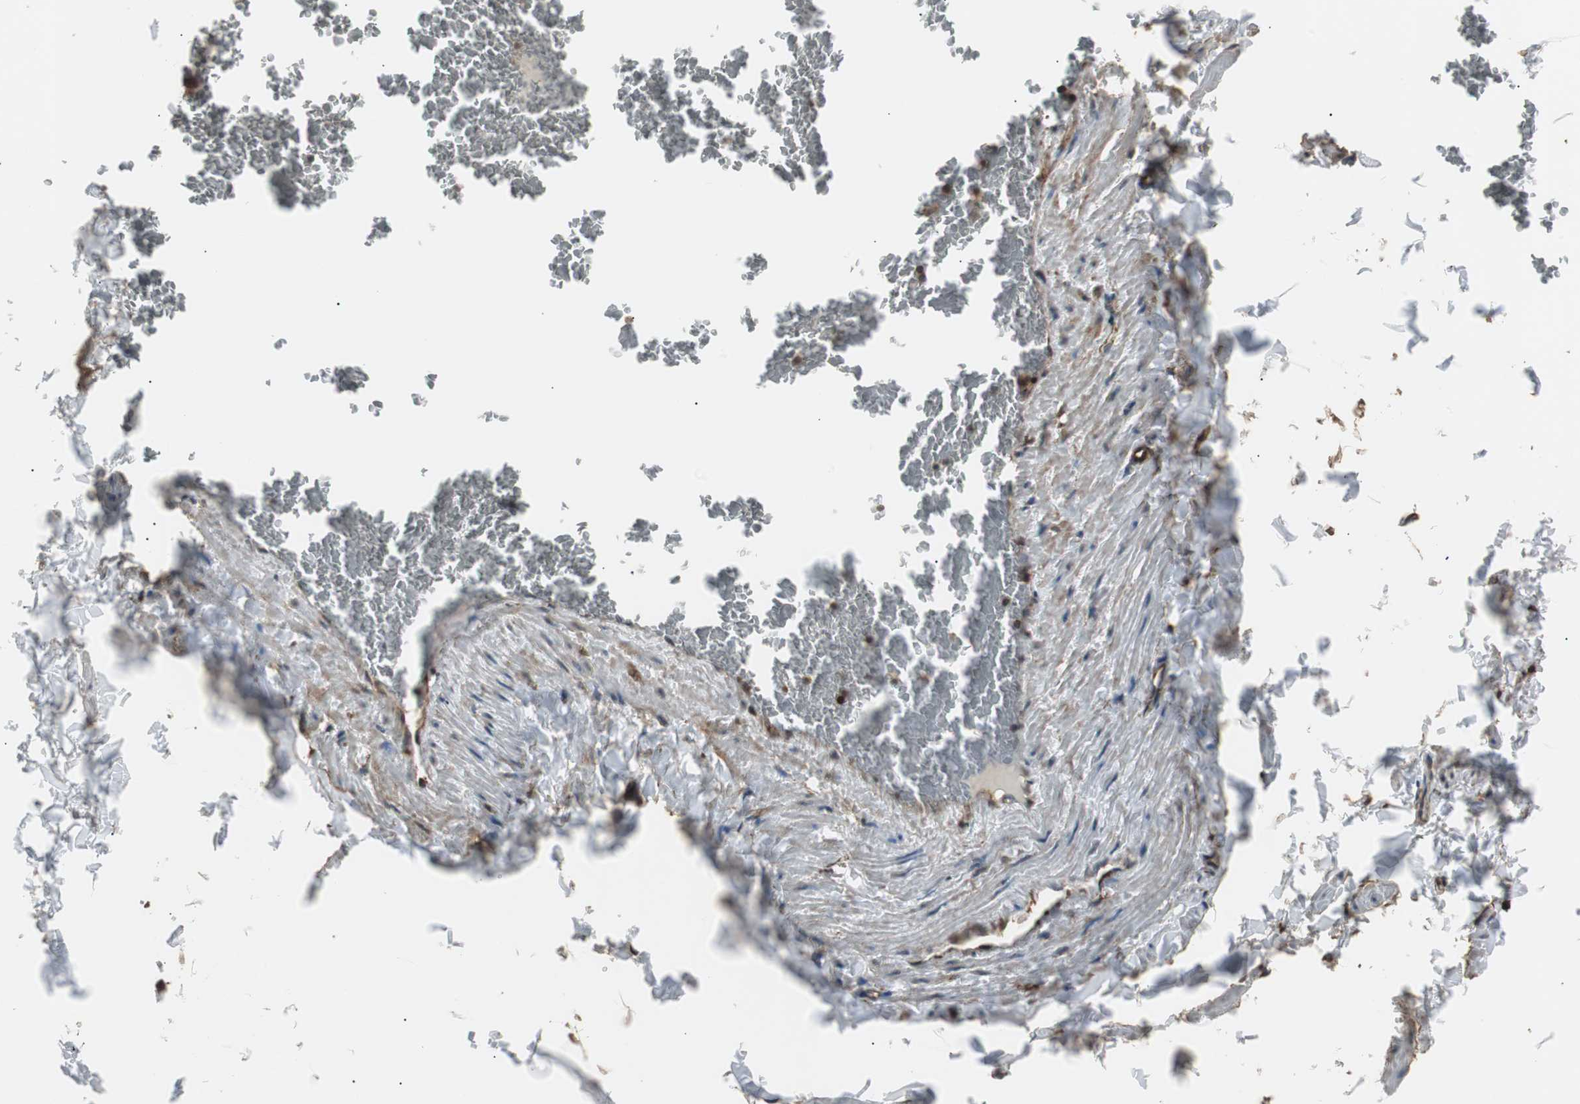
{"staining": {"intensity": "moderate", "quantity": ">75%", "location": "cytoplasmic/membranous"}, "tissue": "adipose tissue", "cell_type": "Adipocytes", "image_type": "normal", "snomed": [{"axis": "morphology", "description": "Normal tissue, NOS"}, {"axis": "topography", "description": "Vascular tissue"}], "caption": "Immunohistochemistry micrograph of unremarkable adipose tissue: adipose tissue stained using IHC reveals medium levels of moderate protein expression localized specifically in the cytoplasmic/membranous of adipocytes, appearing as a cytoplasmic/membranous brown color.", "gene": "CAPNS1", "patient": {"sex": "male", "age": 41}}